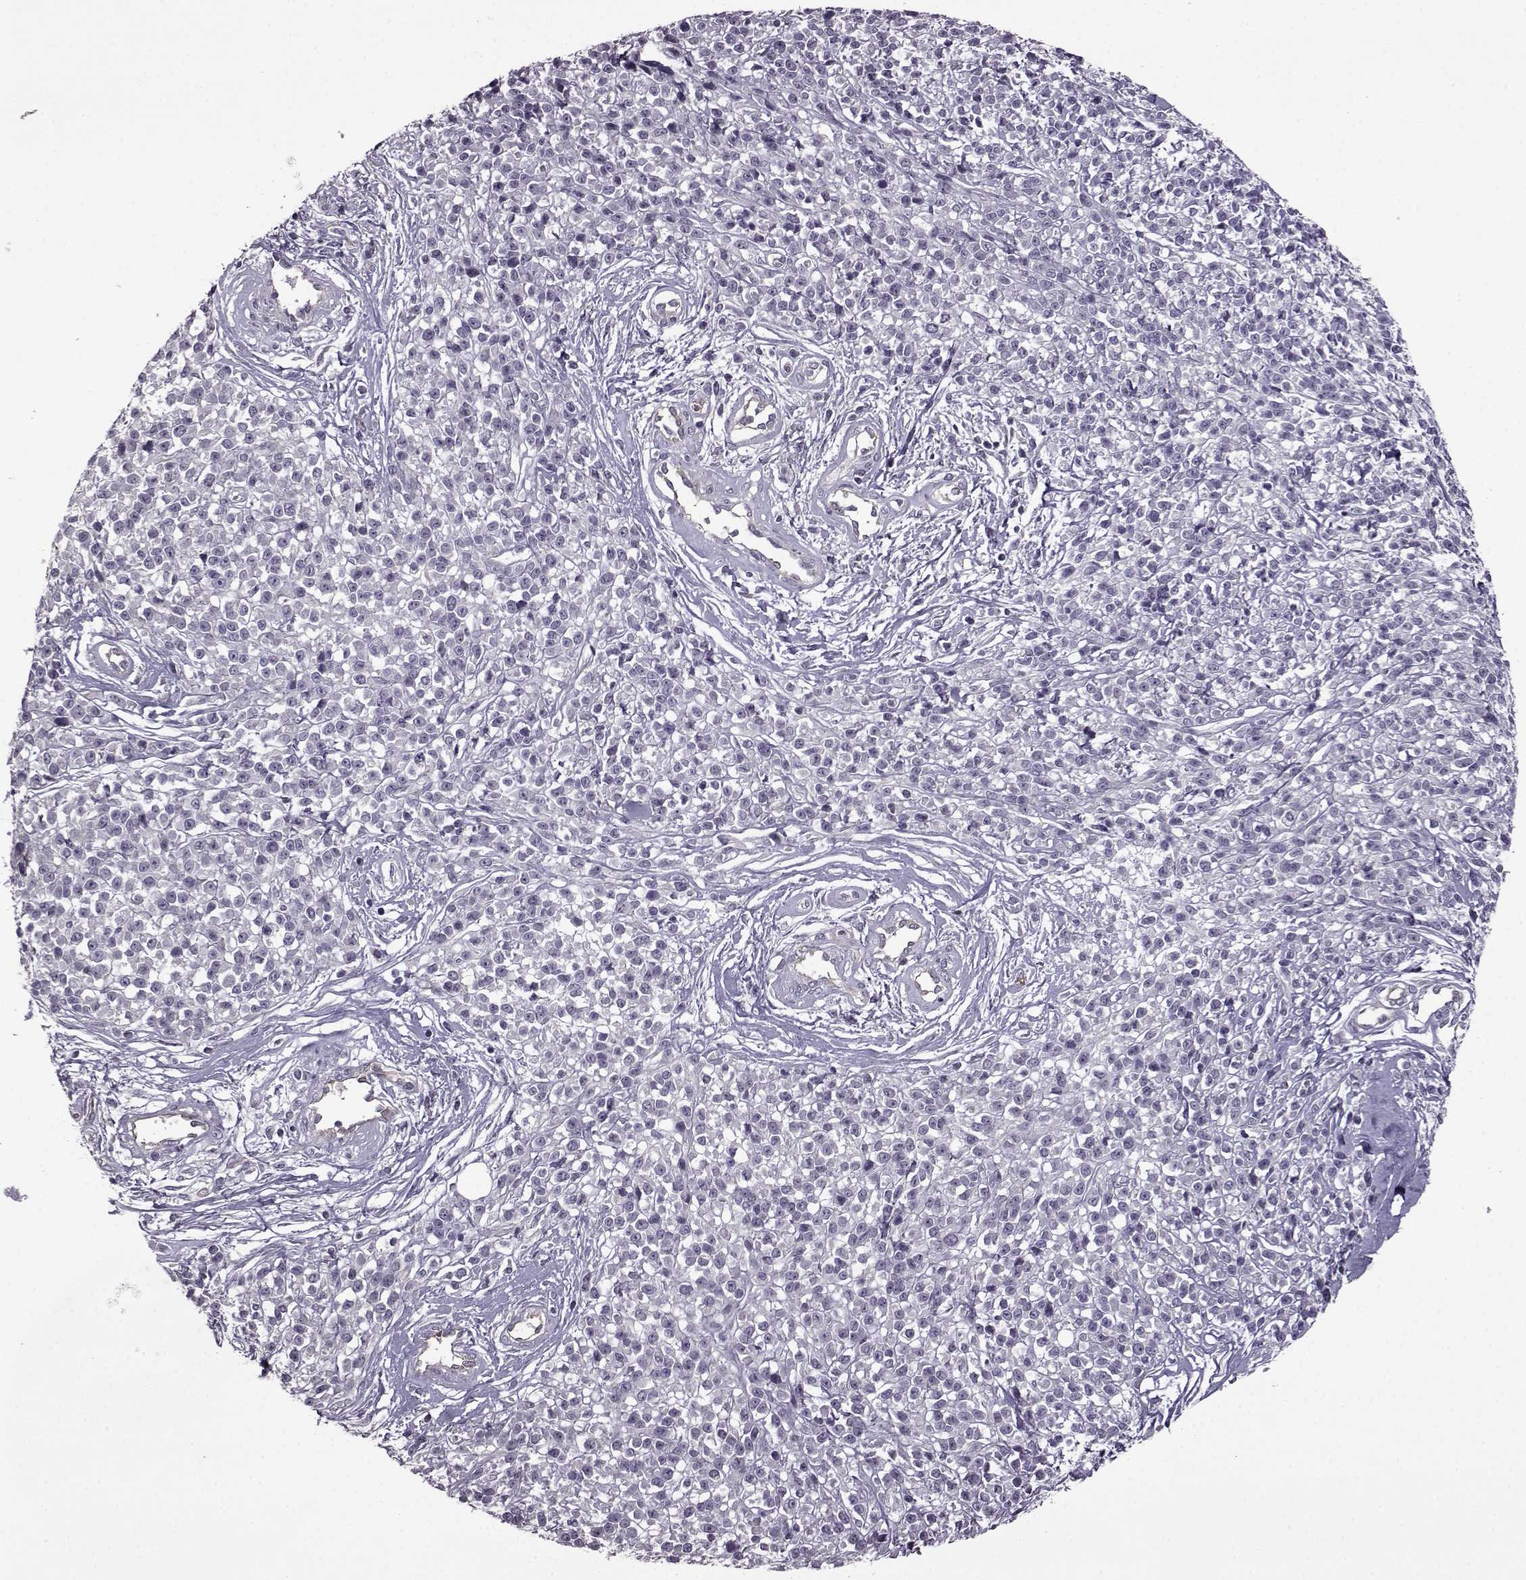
{"staining": {"intensity": "negative", "quantity": "none", "location": "none"}, "tissue": "melanoma", "cell_type": "Tumor cells", "image_type": "cancer", "snomed": [{"axis": "morphology", "description": "Malignant melanoma, NOS"}, {"axis": "topography", "description": "Skin"}, {"axis": "topography", "description": "Skin of trunk"}], "caption": "Tumor cells show no significant protein expression in melanoma.", "gene": "EDDM3B", "patient": {"sex": "male", "age": 74}}